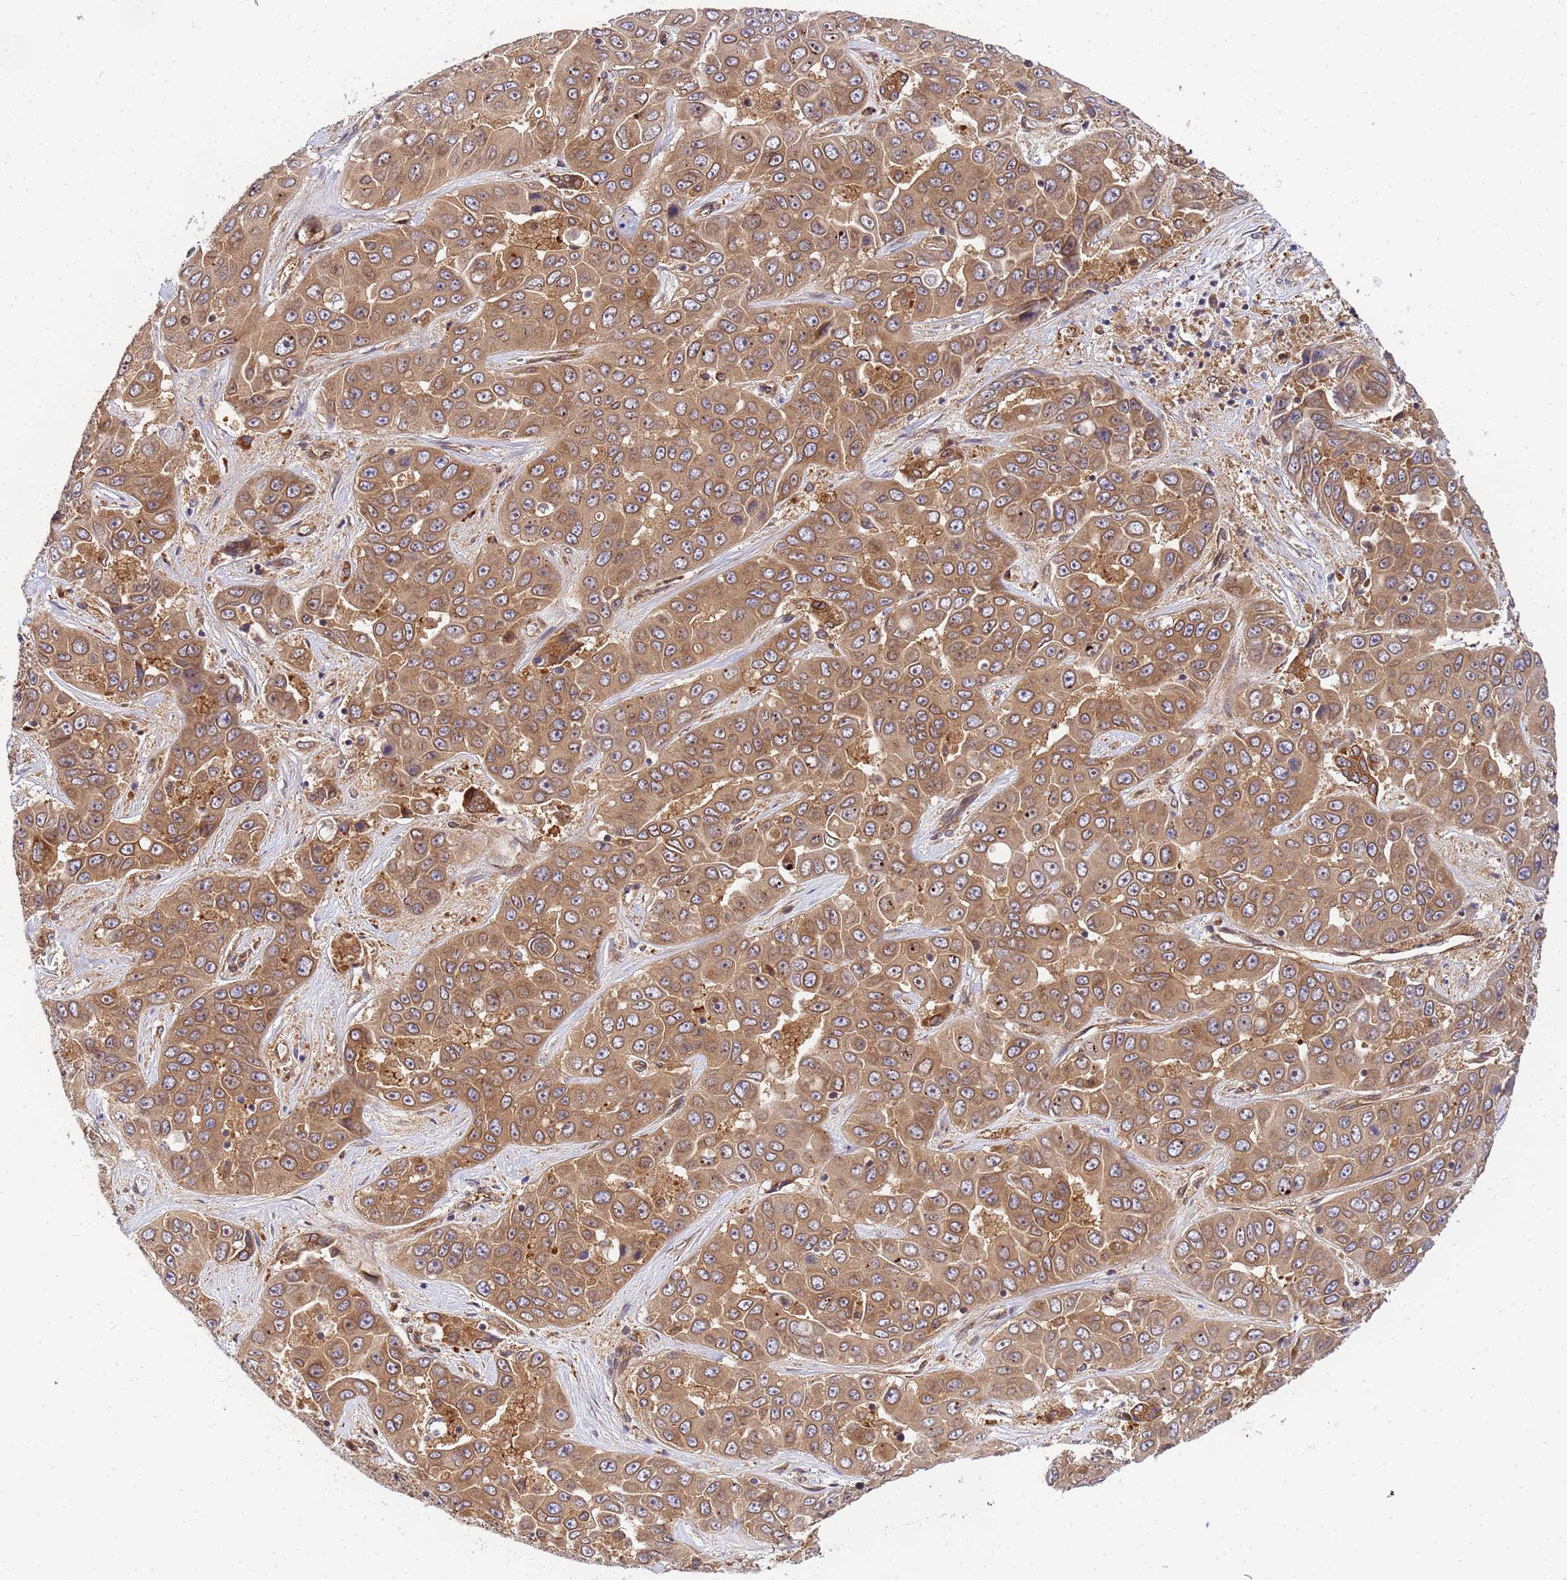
{"staining": {"intensity": "moderate", "quantity": ">75%", "location": "cytoplasmic/membranous"}, "tissue": "liver cancer", "cell_type": "Tumor cells", "image_type": "cancer", "snomed": [{"axis": "morphology", "description": "Cholangiocarcinoma"}, {"axis": "topography", "description": "Liver"}], "caption": "Cholangiocarcinoma (liver) was stained to show a protein in brown. There is medium levels of moderate cytoplasmic/membranous expression in about >75% of tumor cells. (brown staining indicates protein expression, while blue staining denotes nuclei).", "gene": "UNC93B1", "patient": {"sex": "female", "age": 52}}